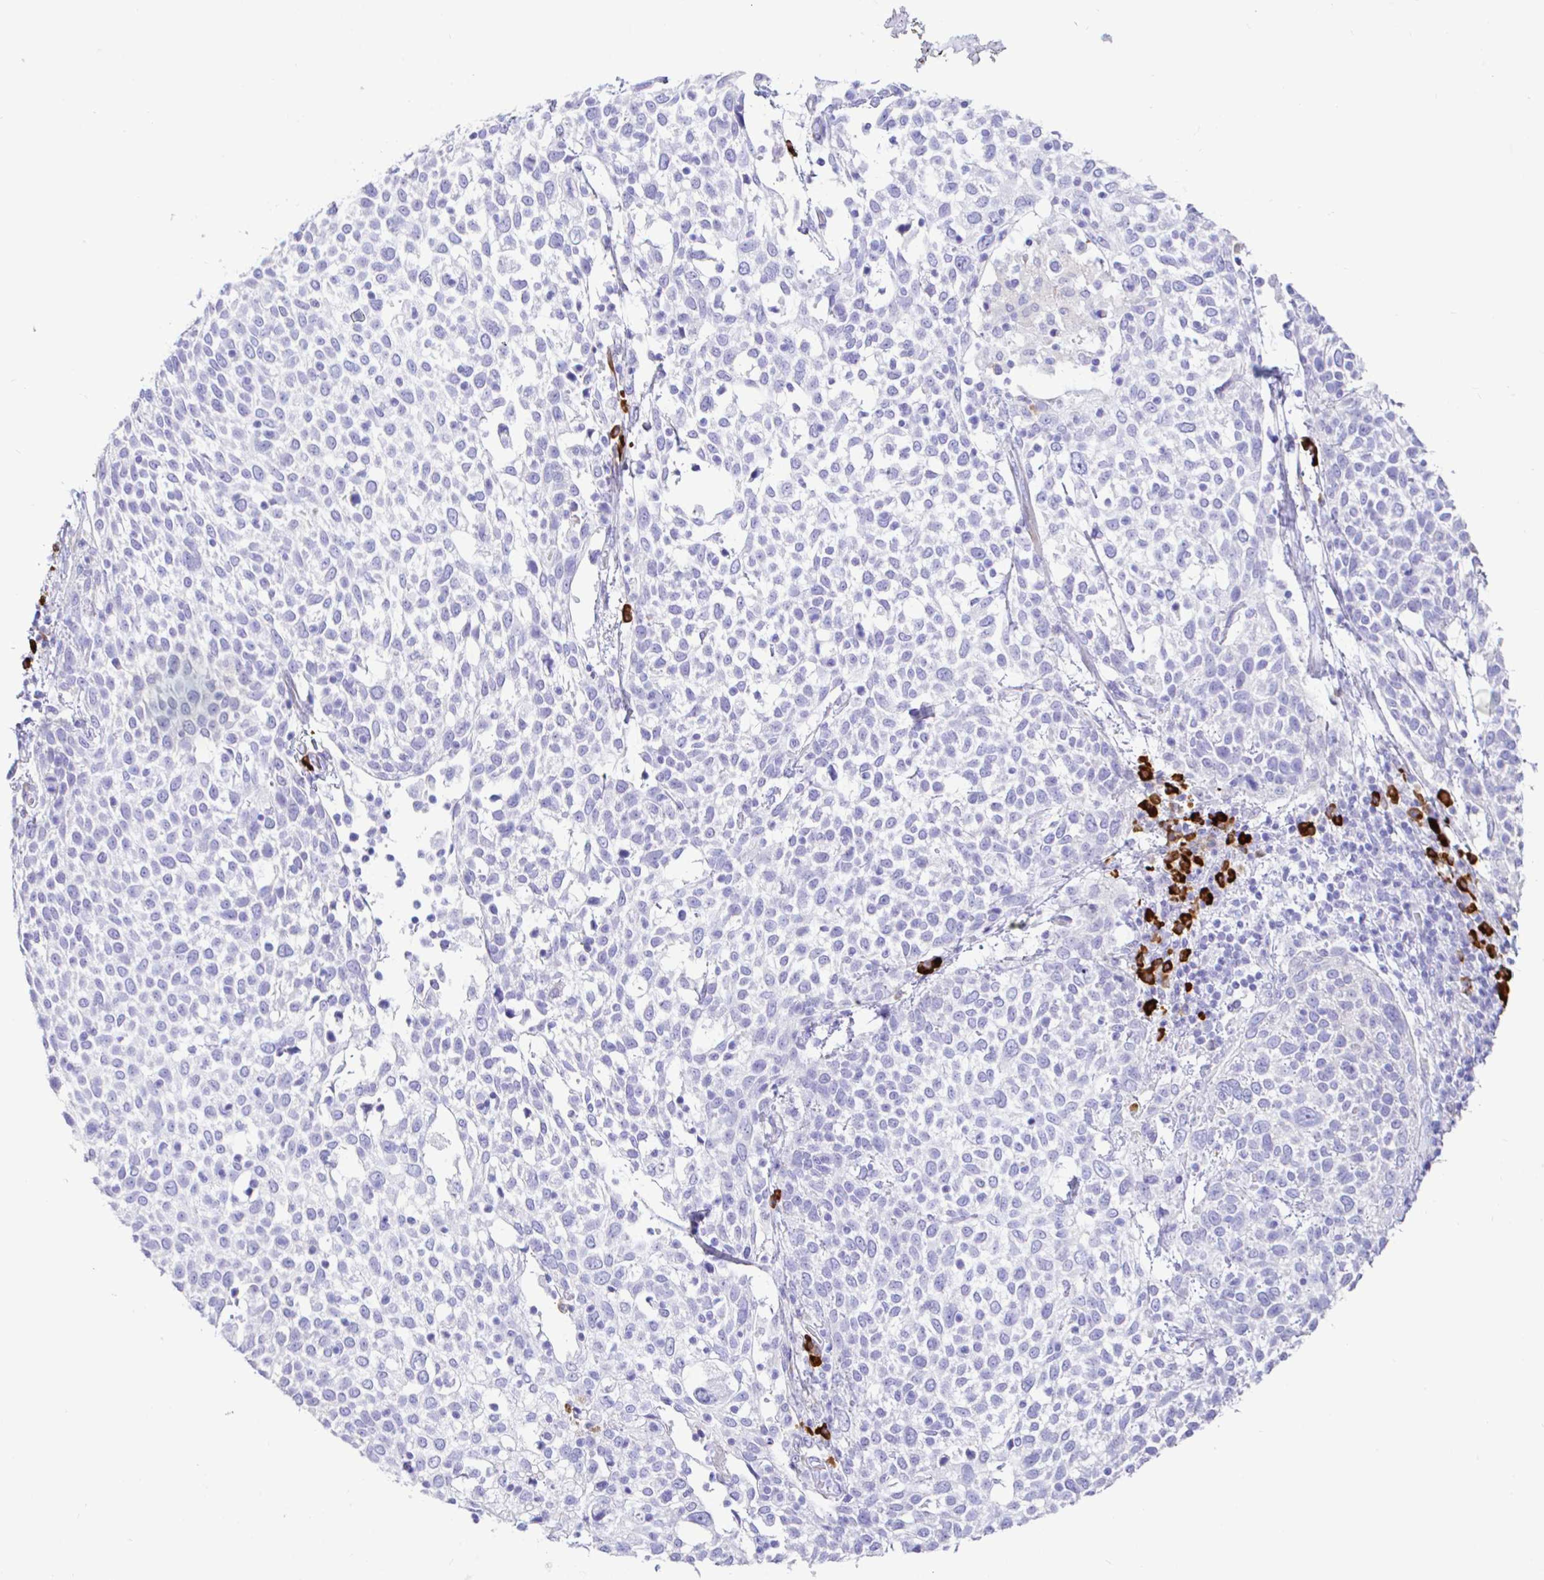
{"staining": {"intensity": "negative", "quantity": "none", "location": "none"}, "tissue": "cervical cancer", "cell_type": "Tumor cells", "image_type": "cancer", "snomed": [{"axis": "morphology", "description": "Squamous cell carcinoma, NOS"}, {"axis": "topography", "description": "Cervix"}], "caption": "A high-resolution photomicrograph shows IHC staining of cervical squamous cell carcinoma, which shows no significant positivity in tumor cells. The staining was performed using DAB (3,3'-diaminobenzidine) to visualize the protein expression in brown, while the nuclei were stained in blue with hematoxylin (Magnification: 20x).", "gene": "CCDC62", "patient": {"sex": "female", "age": 61}}